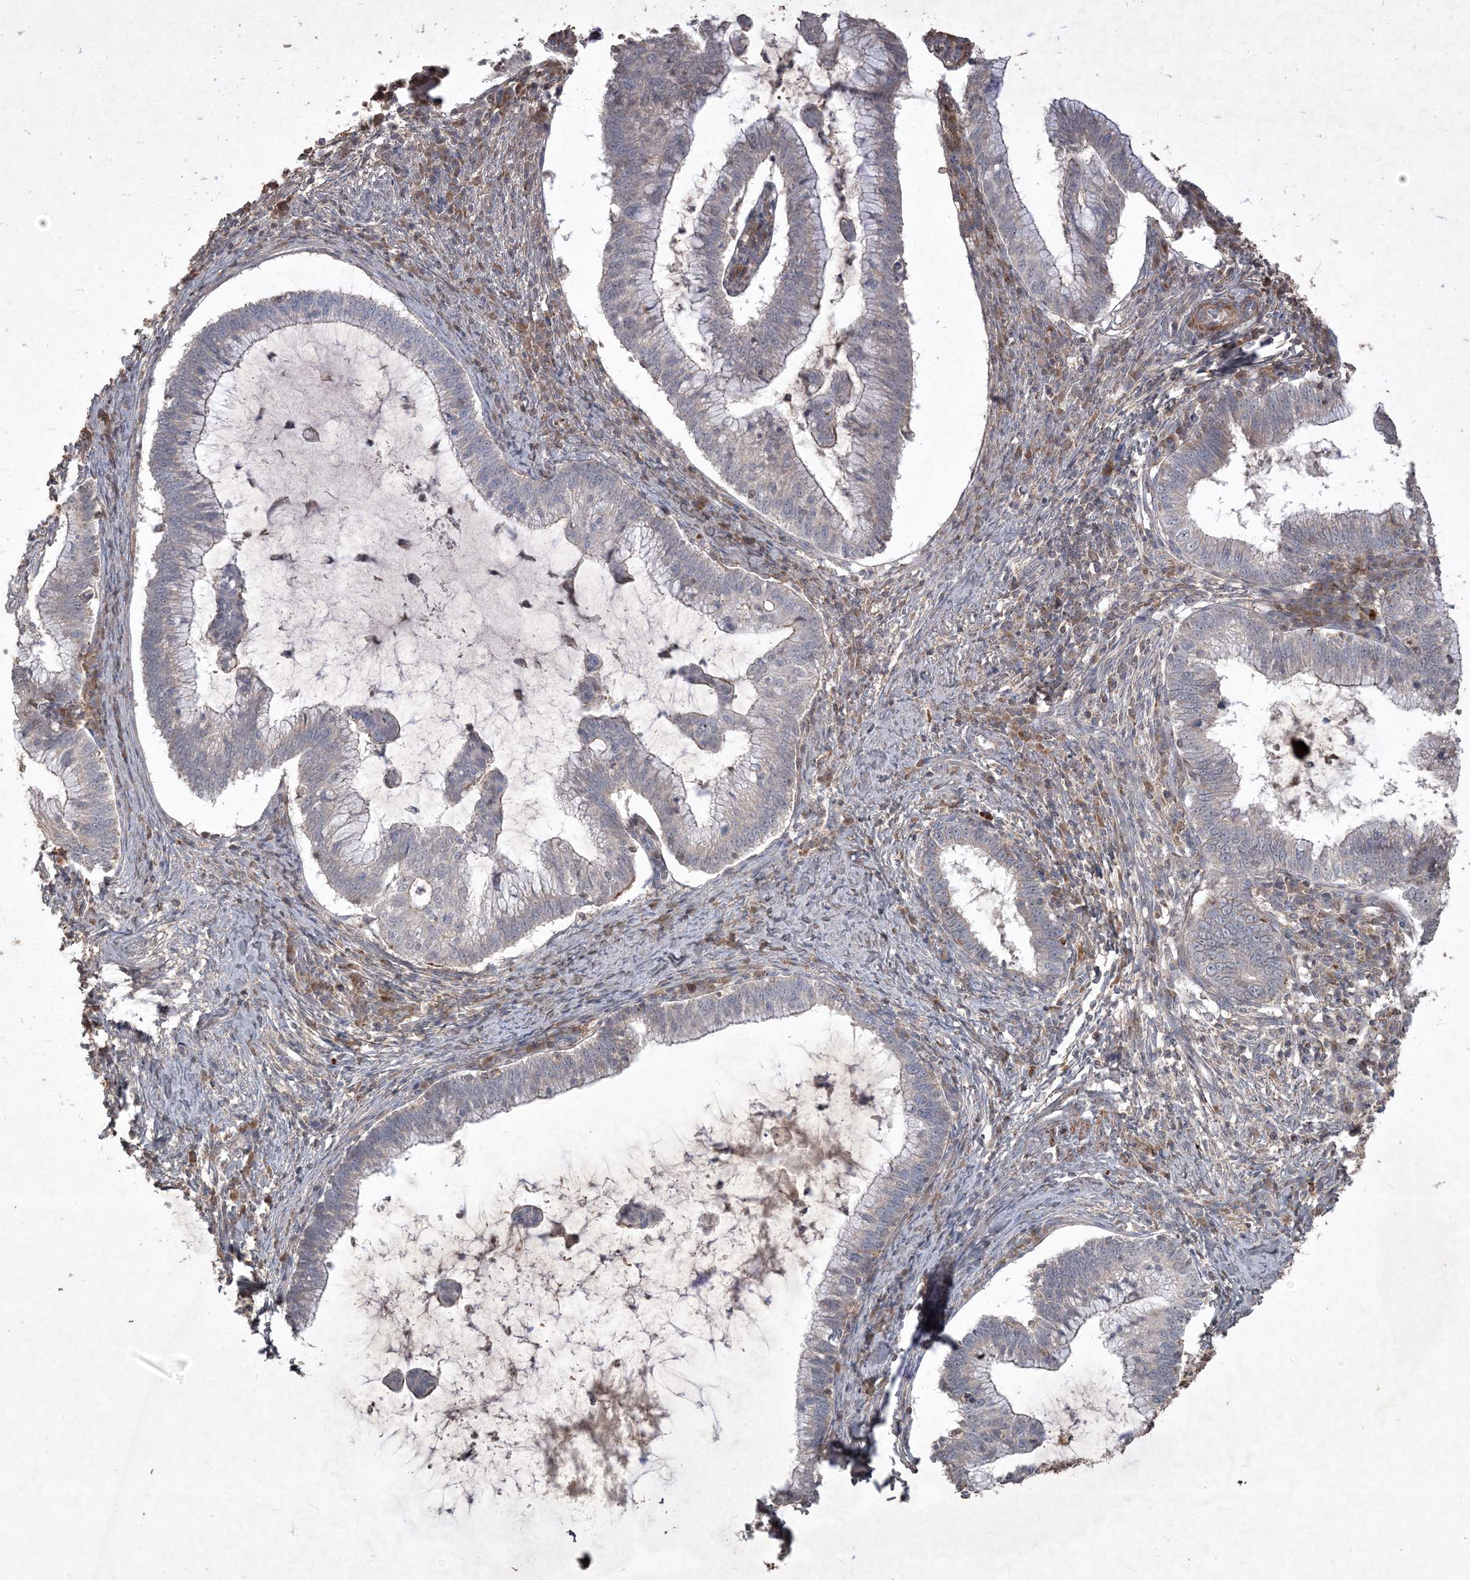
{"staining": {"intensity": "negative", "quantity": "none", "location": "none"}, "tissue": "cervical cancer", "cell_type": "Tumor cells", "image_type": "cancer", "snomed": [{"axis": "morphology", "description": "Adenocarcinoma, NOS"}, {"axis": "topography", "description": "Cervix"}], "caption": "A histopathology image of cervical adenocarcinoma stained for a protein shows no brown staining in tumor cells.", "gene": "PRRT3", "patient": {"sex": "female", "age": 36}}